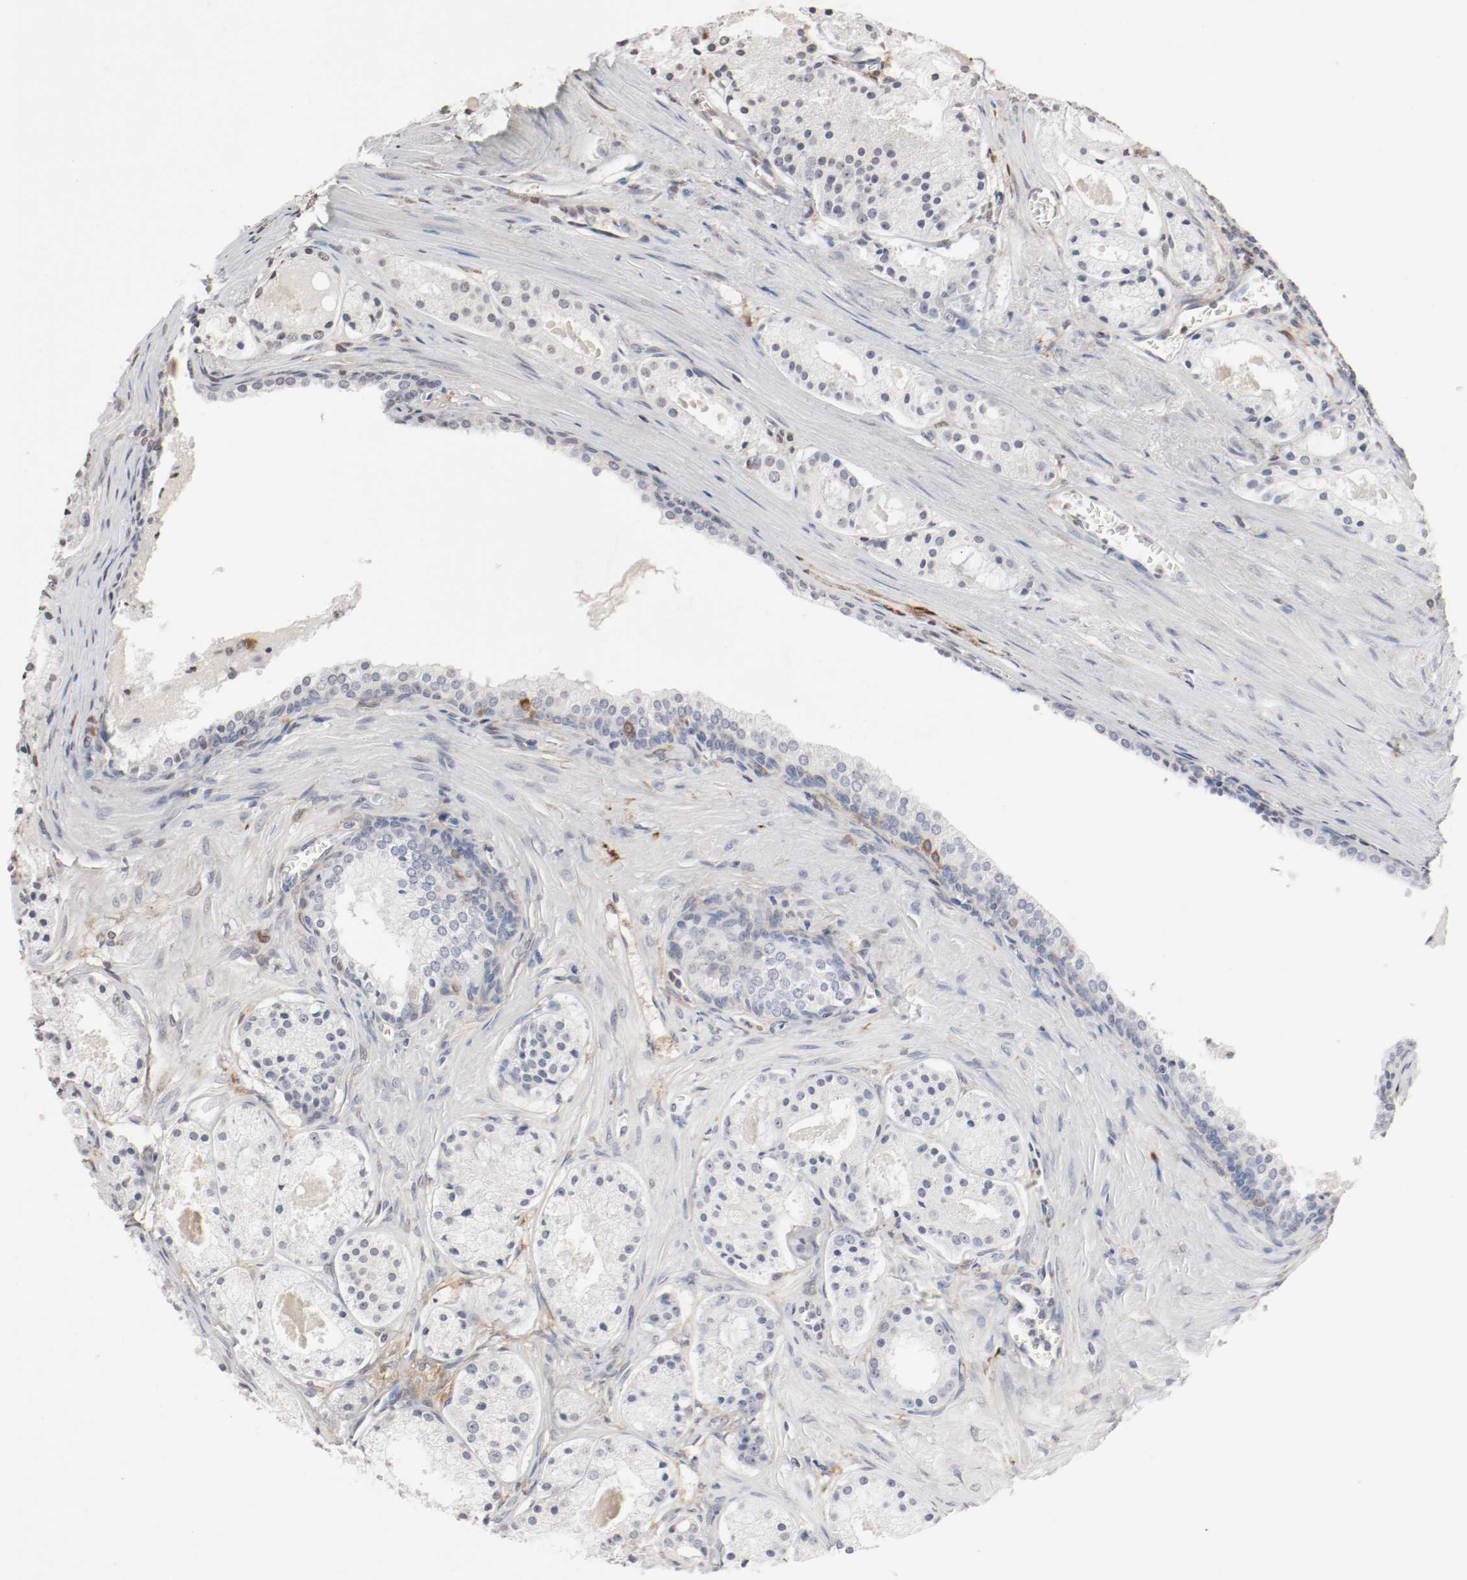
{"staining": {"intensity": "negative", "quantity": "none", "location": "none"}, "tissue": "prostate cancer", "cell_type": "Tumor cells", "image_type": "cancer", "snomed": [{"axis": "morphology", "description": "Adenocarcinoma, Low grade"}, {"axis": "topography", "description": "Prostate"}], "caption": "Prostate cancer (adenocarcinoma (low-grade)) was stained to show a protein in brown. There is no significant staining in tumor cells.", "gene": "WASL", "patient": {"sex": "male", "age": 57}}